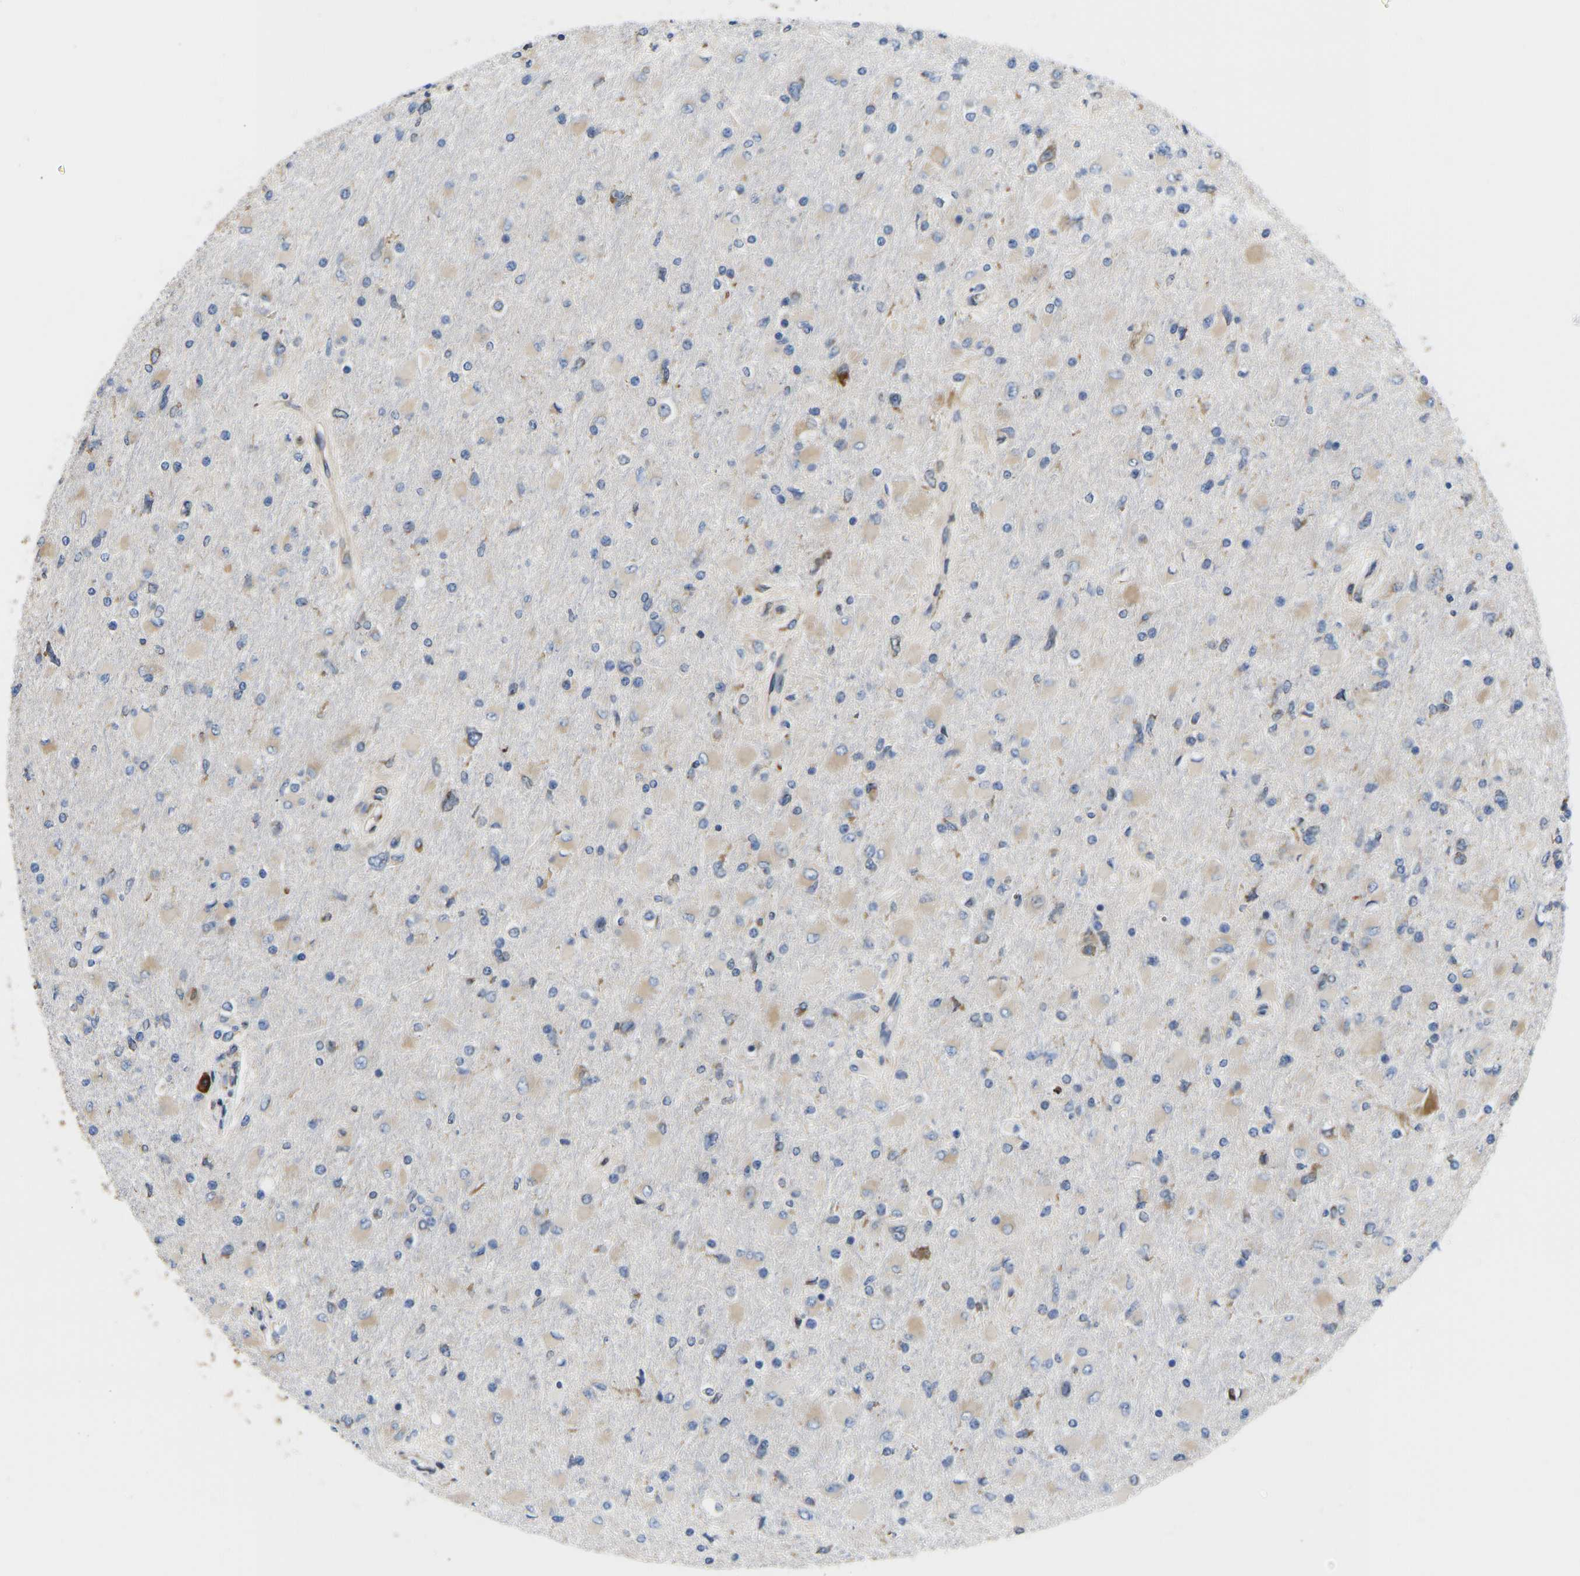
{"staining": {"intensity": "weak", "quantity": "25%-75%", "location": "cytoplasmic/membranous"}, "tissue": "glioma", "cell_type": "Tumor cells", "image_type": "cancer", "snomed": [{"axis": "morphology", "description": "Glioma, malignant, High grade"}, {"axis": "topography", "description": "Cerebral cortex"}], "caption": "Brown immunohistochemical staining in malignant high-grade glioma reveals weak cytoplasmic/membranous staining in approximately 25%-75% of tumor cells.", "gene": "P4HB", "patient": {"sex": "female", "age": 36}}